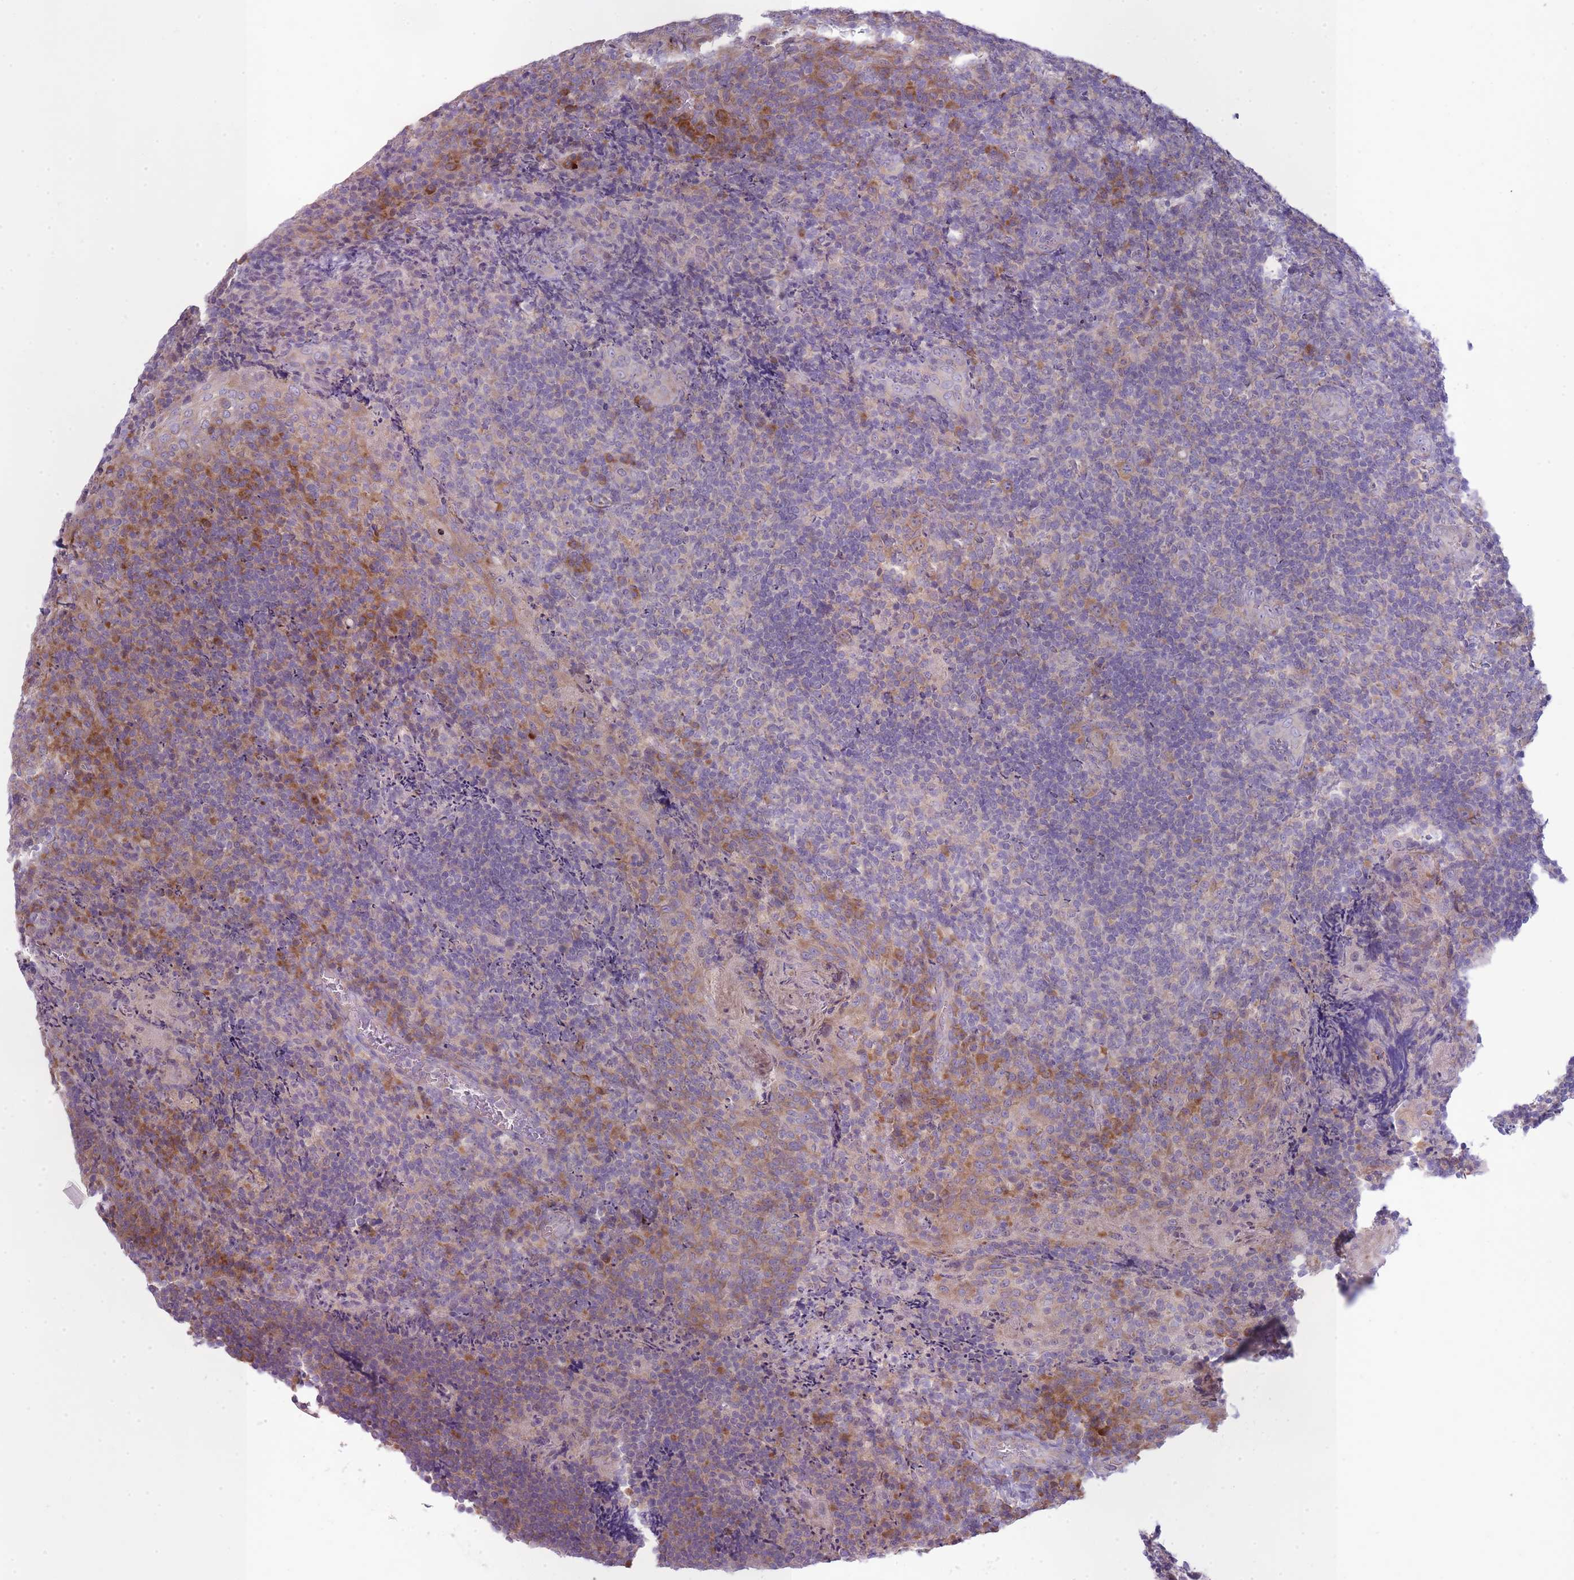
{"staining": {"intensity": "weak", "quantity": "<25%", "location": "cytoplasmic/membranous"}, "tissue": "tonsil", "cell_type": "Germinal center cells", "image_type": "normal", "snomed": [{"axis": "morphology", "description": "Normal tissue, NOS"}, {"axis": "topography", "description": "Tonsil"}], "caption": "Image shows no protein expression in germinal center cells of benign tonsil. The staining was performed using DAB (3,3'-diaminobenzidine) to visualize the protein expression in brown, while the nuclei were stained in blue with hematoxylin (Magnification: 20x).", "gene": "OR5L1", "patient": {"sex": "male", "age": 17}}